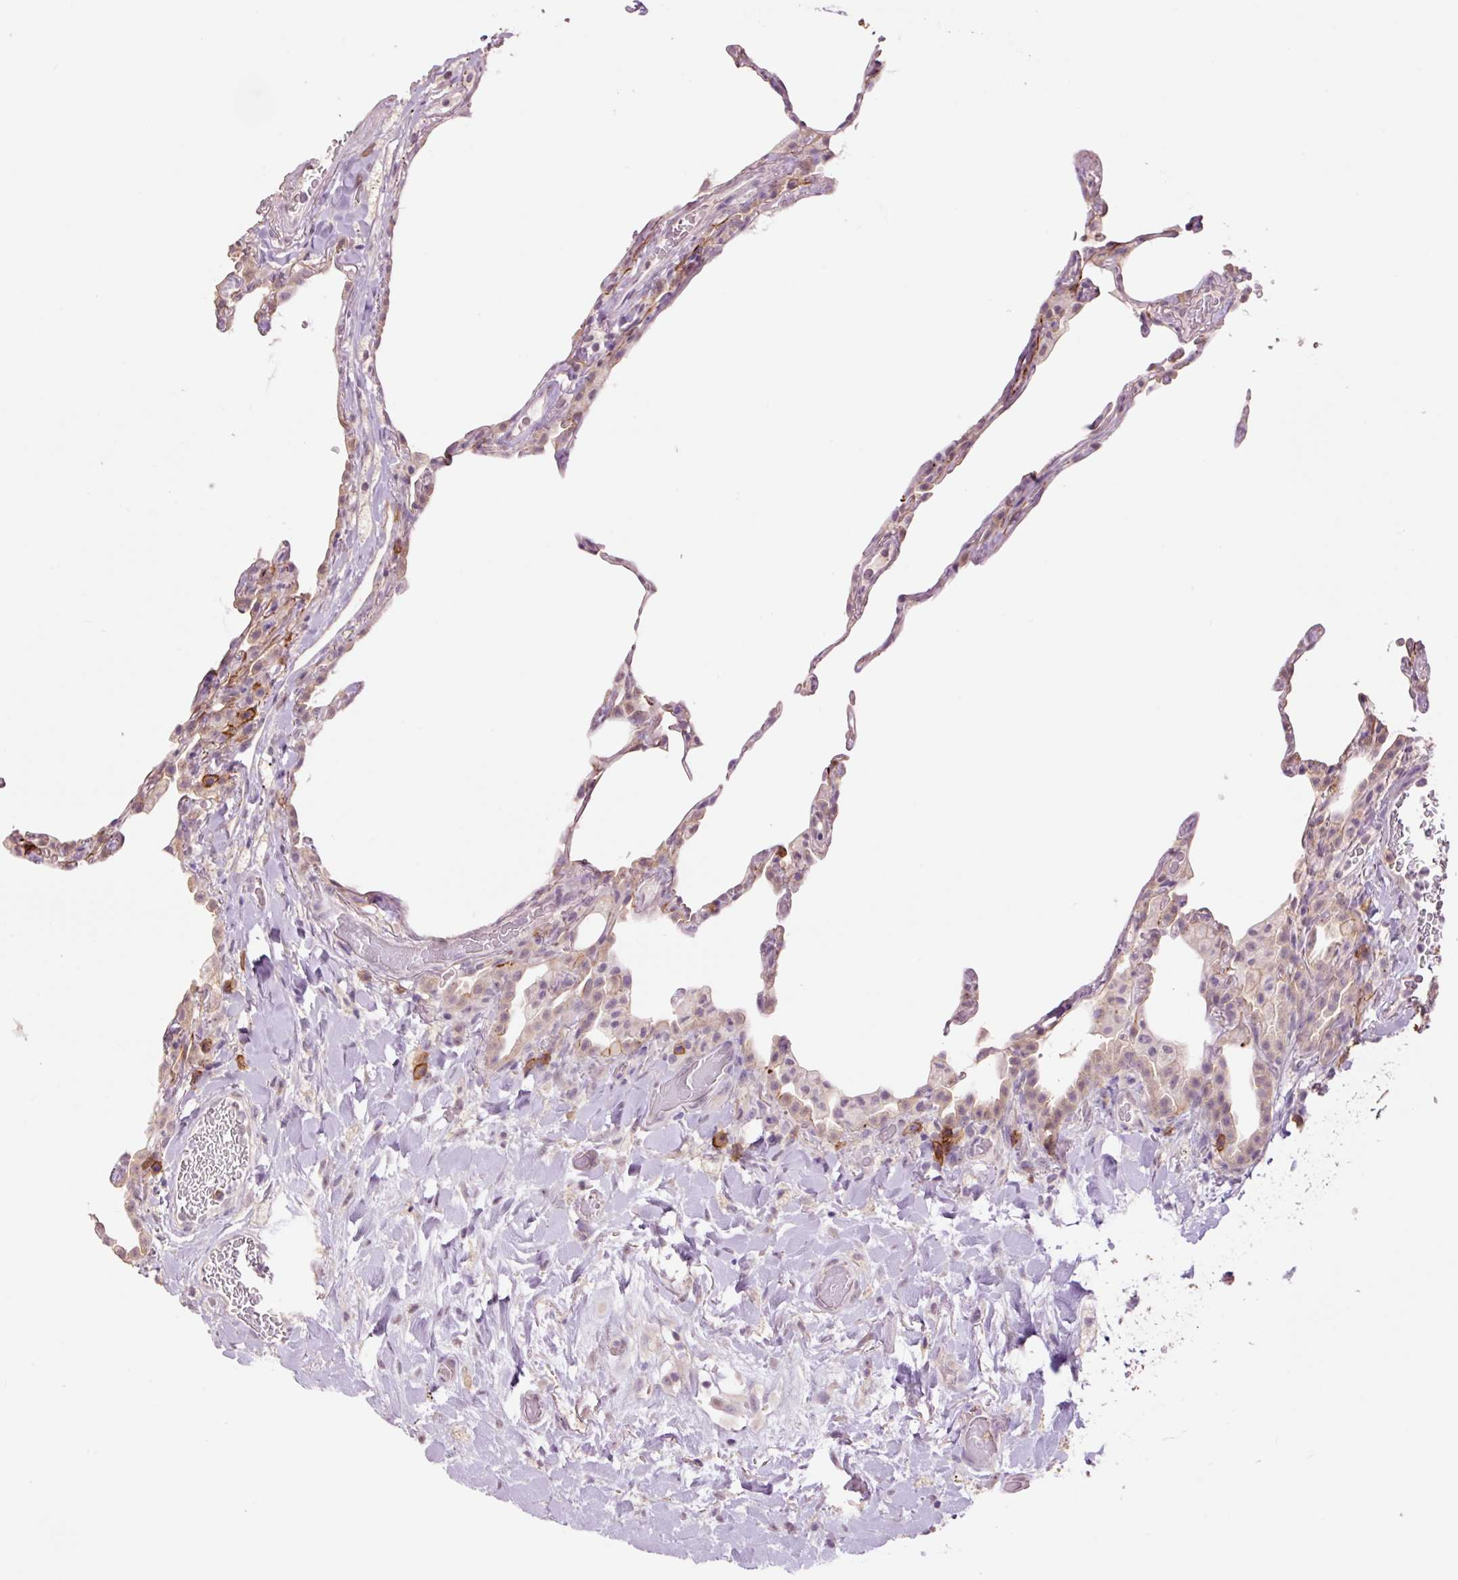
{"staining": {"intensity": "negative", "quantity": "none", "location": "none"}, "tissue": "lung", "cell_type": "Alveolar cells", "image_type": "normal", "snomed": [{"axis": "morphology", "description": "Normal tissue, NOS"}, {"axis": "topography", "description": "Lung"}], "caption": "Photomicrograph shows no protein expression in alveolar cells of unremarkable lung.", "gene": "SLC1A4", "patient": {"sex": "female", "age": 57}}